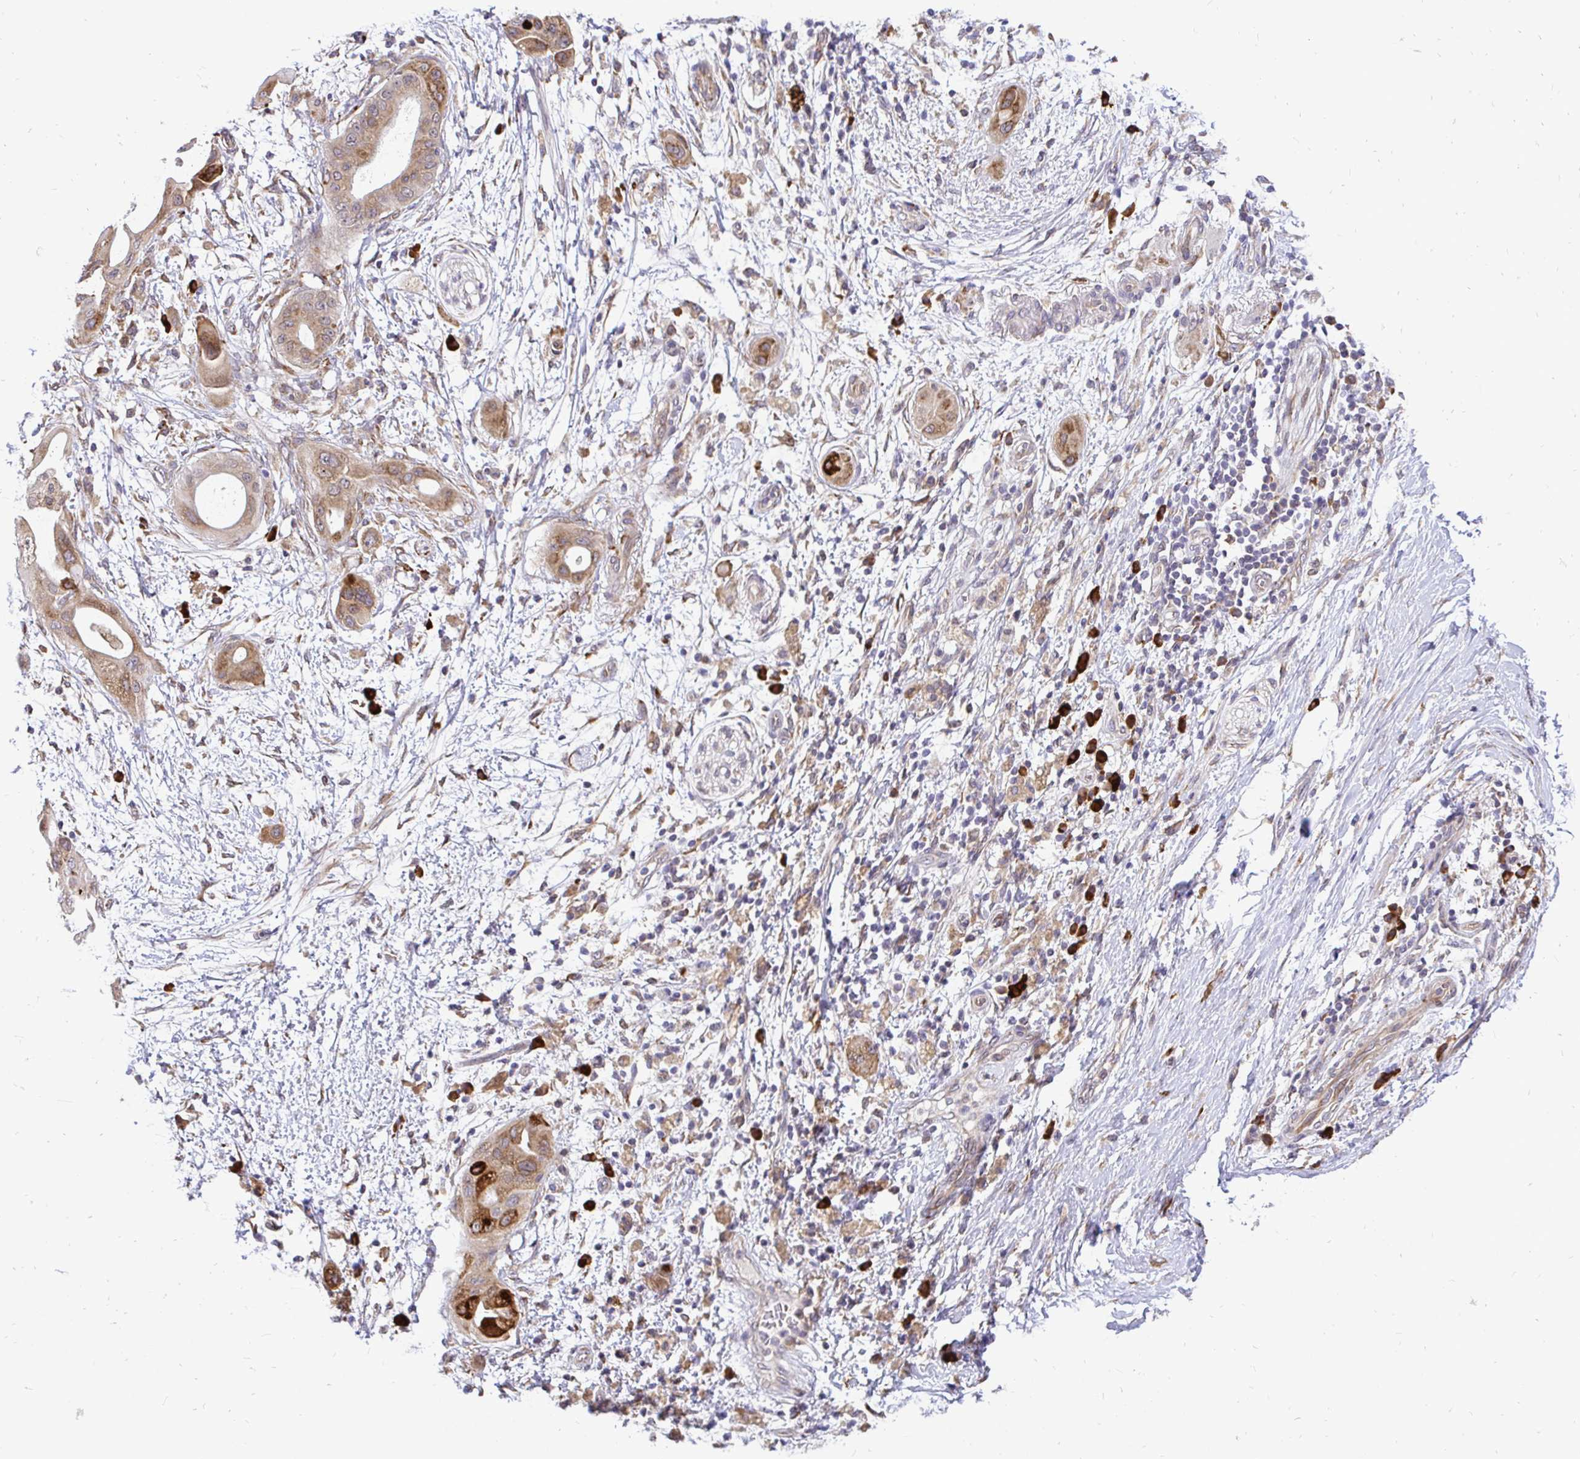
{"staining": {"intensity": "strong", "quantity": "<25%", "location": "cytoplasmic/membranous"}, "tissue": "pancreatic cancer", "cell_type": "Tumor cells", "image_type": "cancer", "snomed": [{"axis": "morphology", "description": "Adenocarcinoma, NOS"}, {"axis": "topography", "description": "Pancreas"}], "caption": "Immunohistochemistry (IHC) of adenocarcinoma (pancreatic) demonstrates medium levels of strong cytoplasmic/membranous expression in approximately <25% of tumor cells.", "gene": "NAALAD2", "patient": {"sex": "male", "age": 68}}